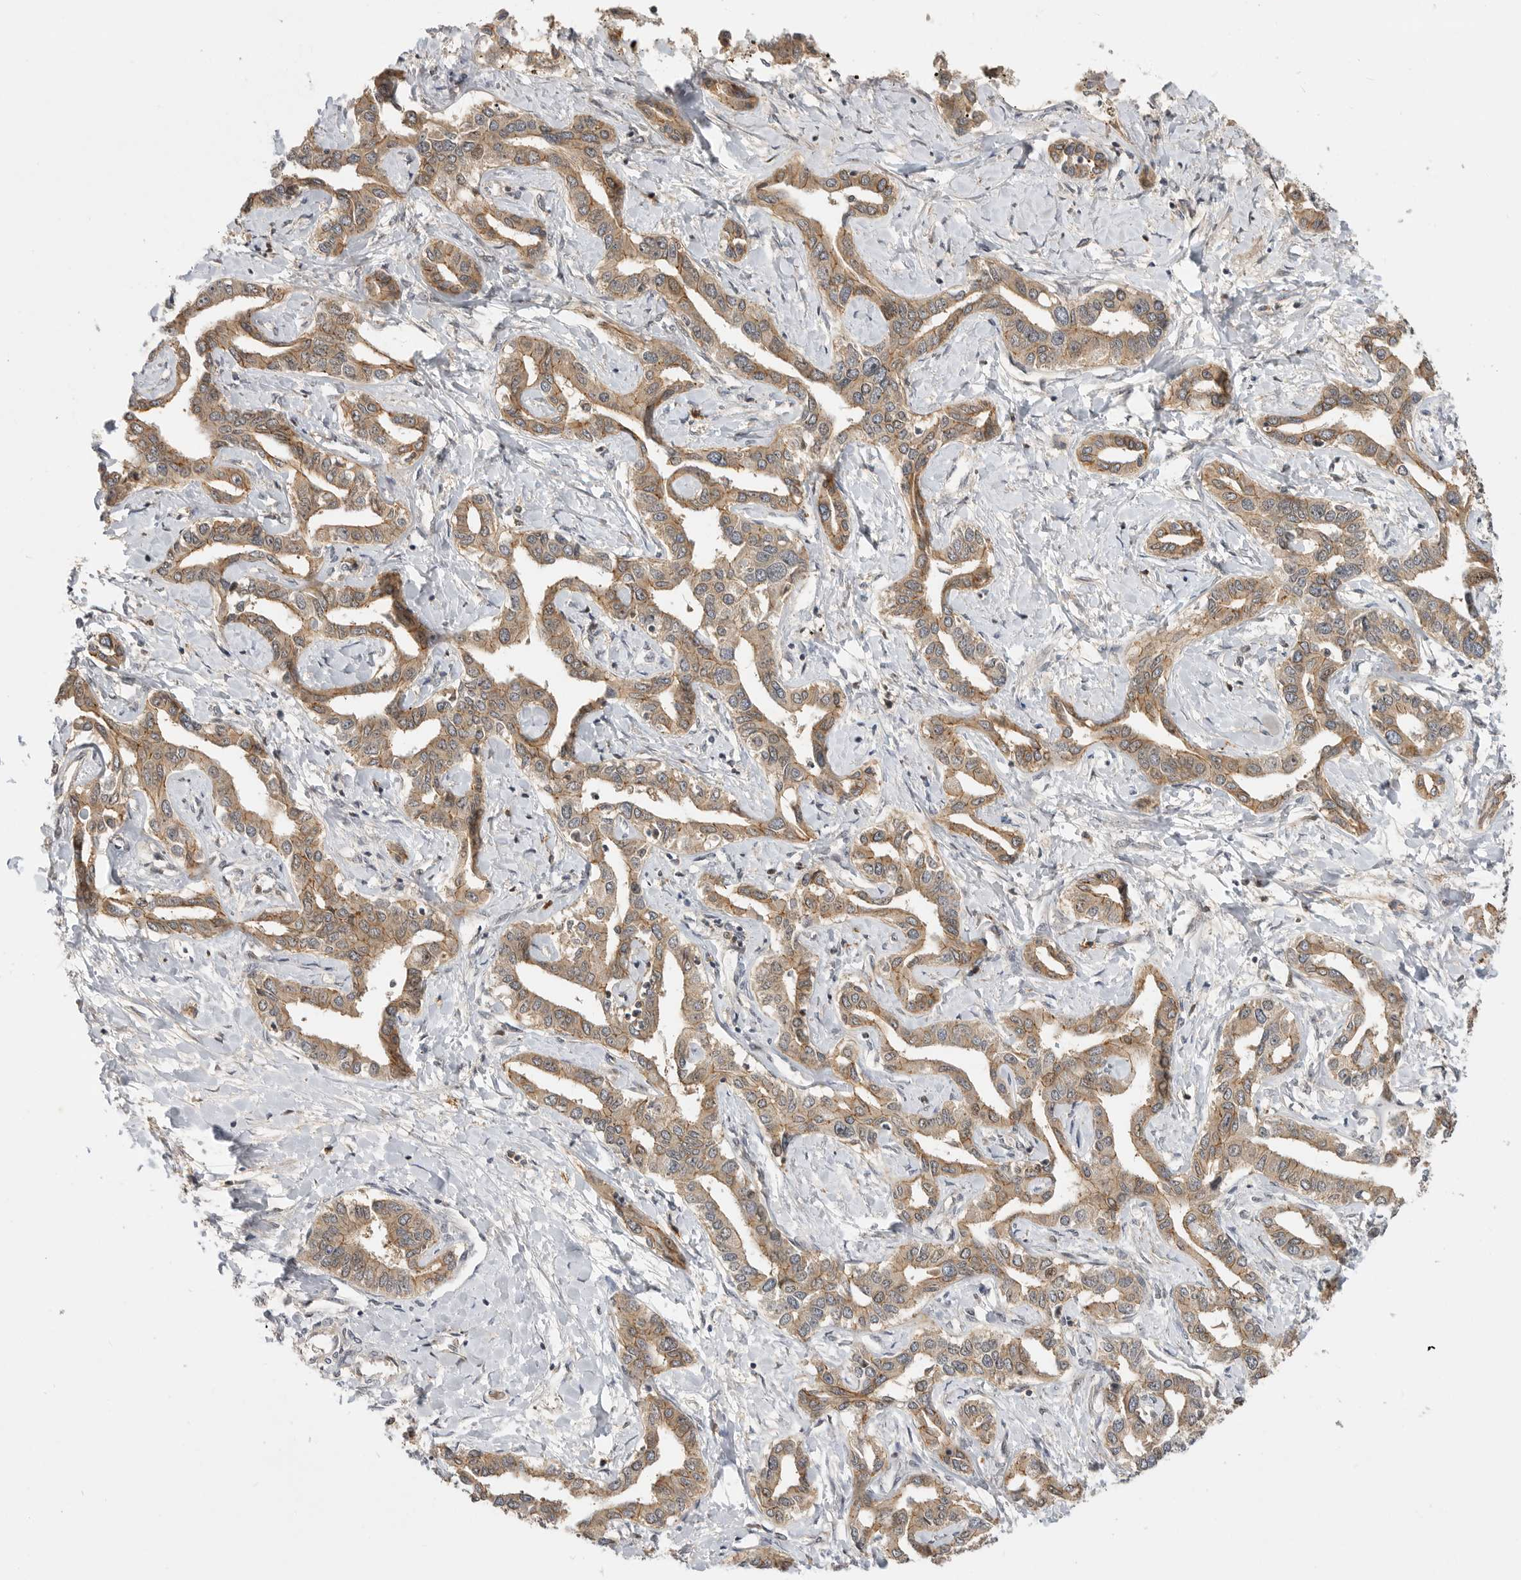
{"staining": {"intensity": "moderate", "quantity": ">75%", "location": "cytoplasmic/membranous"}, "tissue": "liver cancer", "cell_type": "Tumor cells", "image_type": "cancer", "snomed": [{"axis": "morphology", "description": "Cholangiocarcinoma"}, {"axis": "topography", "description": "Liver"}], "caption": "DAB (3,3'-diaminobenzidine) immunohistochemical staining of human cholangiocarcinoma (liver) demonstrates moderate cytoplasmic/membranous protein positivity in about >75% of tumor cells.", "gene": "CSNK1G3", "patient": {"sex": "male", "age": 59}}